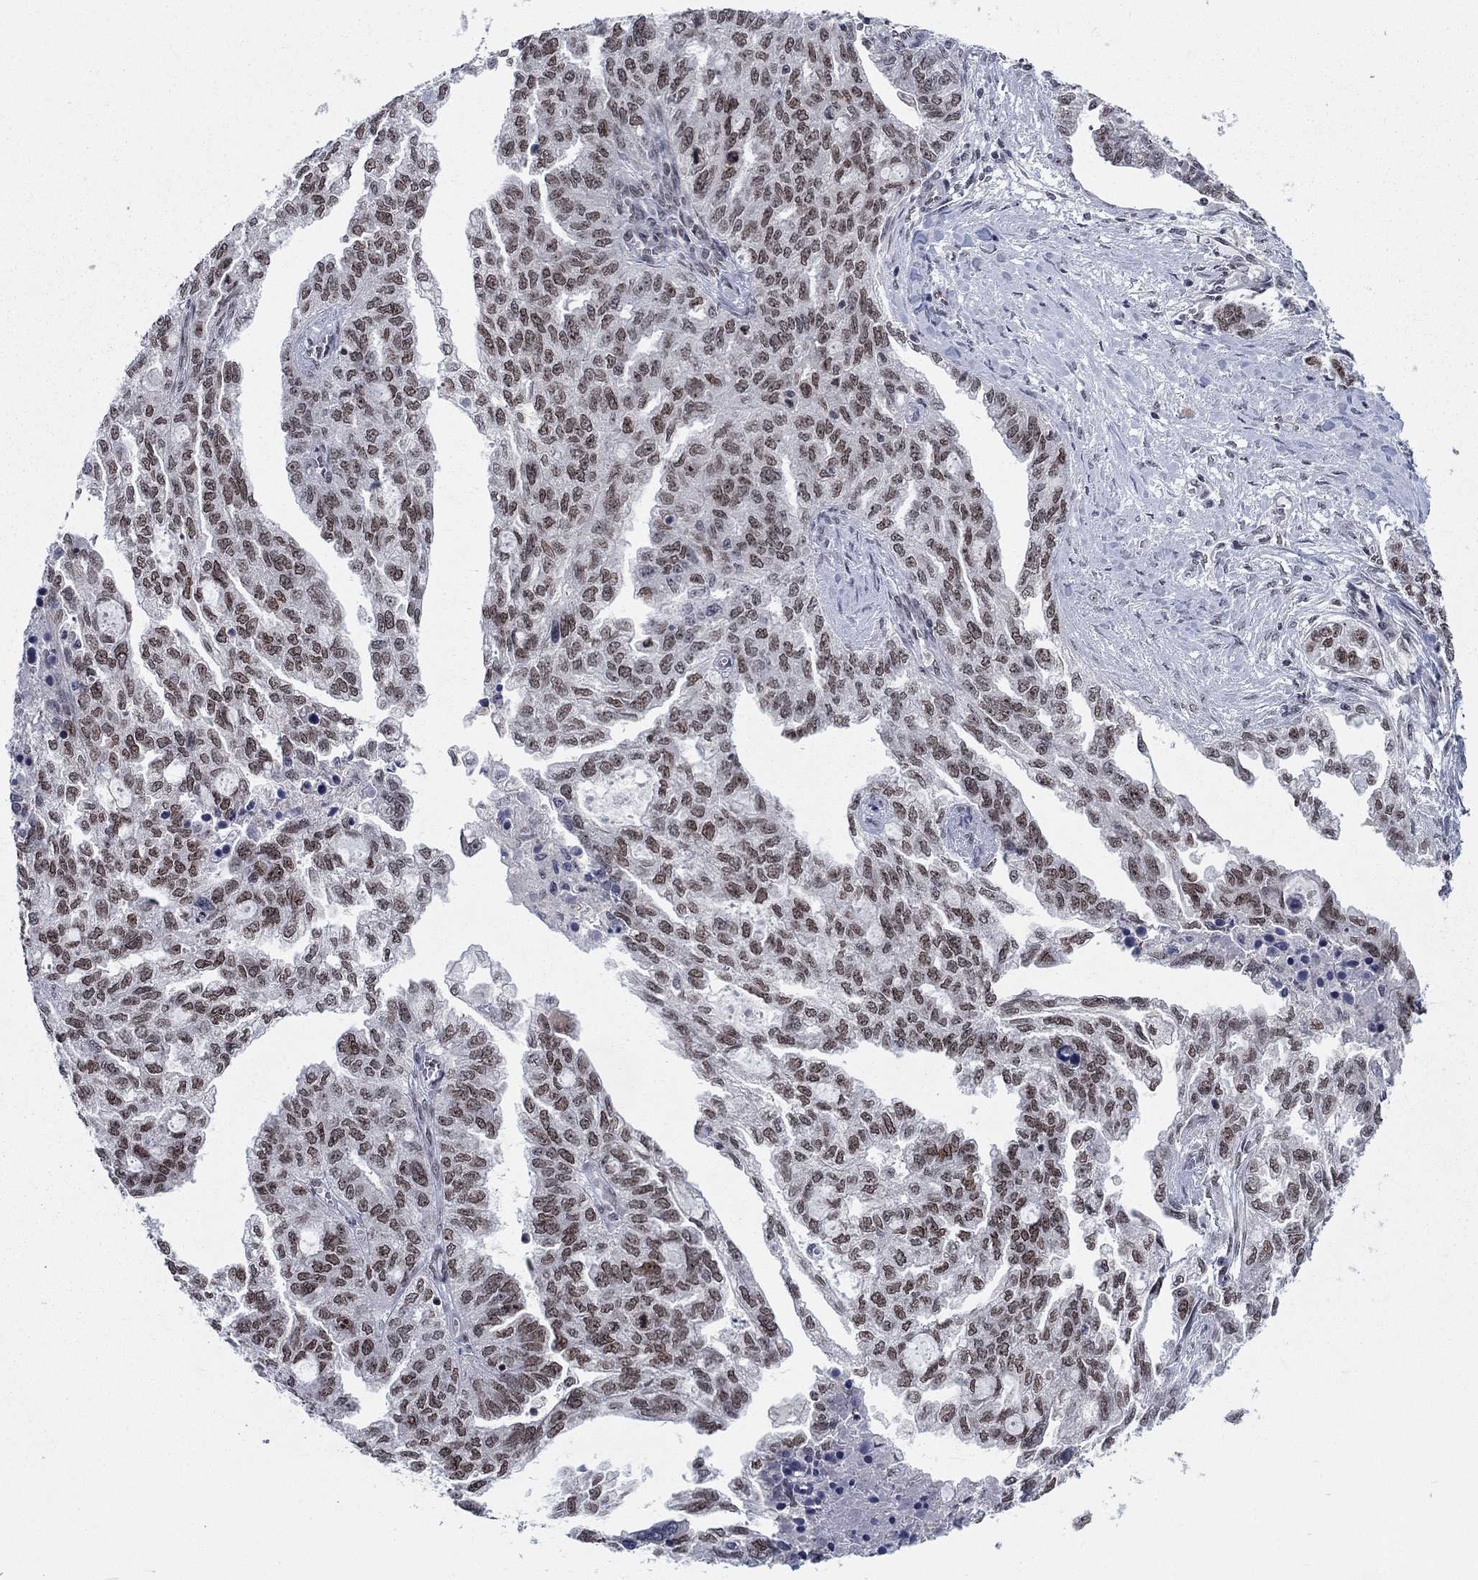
{"staining": {"intensity": "moderate", "quantity": ">75%", "location": "nuclear"}, "tissue": "ovarian cancer", "cell_type": "Tumor cells", "image_type": "cancer", "snomed": [{"axis": "morphology", "description": "Cystadenocarcinoma, serous, NOS"}, {"axis": "topography", "description": "Ovary"}], "caption": "This is a micrograph of IHC staining of ovarian cancer, which shows moderate staining in the nuclear of tumor cells.", "gene": "FYTTD1", "patient": {"sex": "female", "age": 51}}